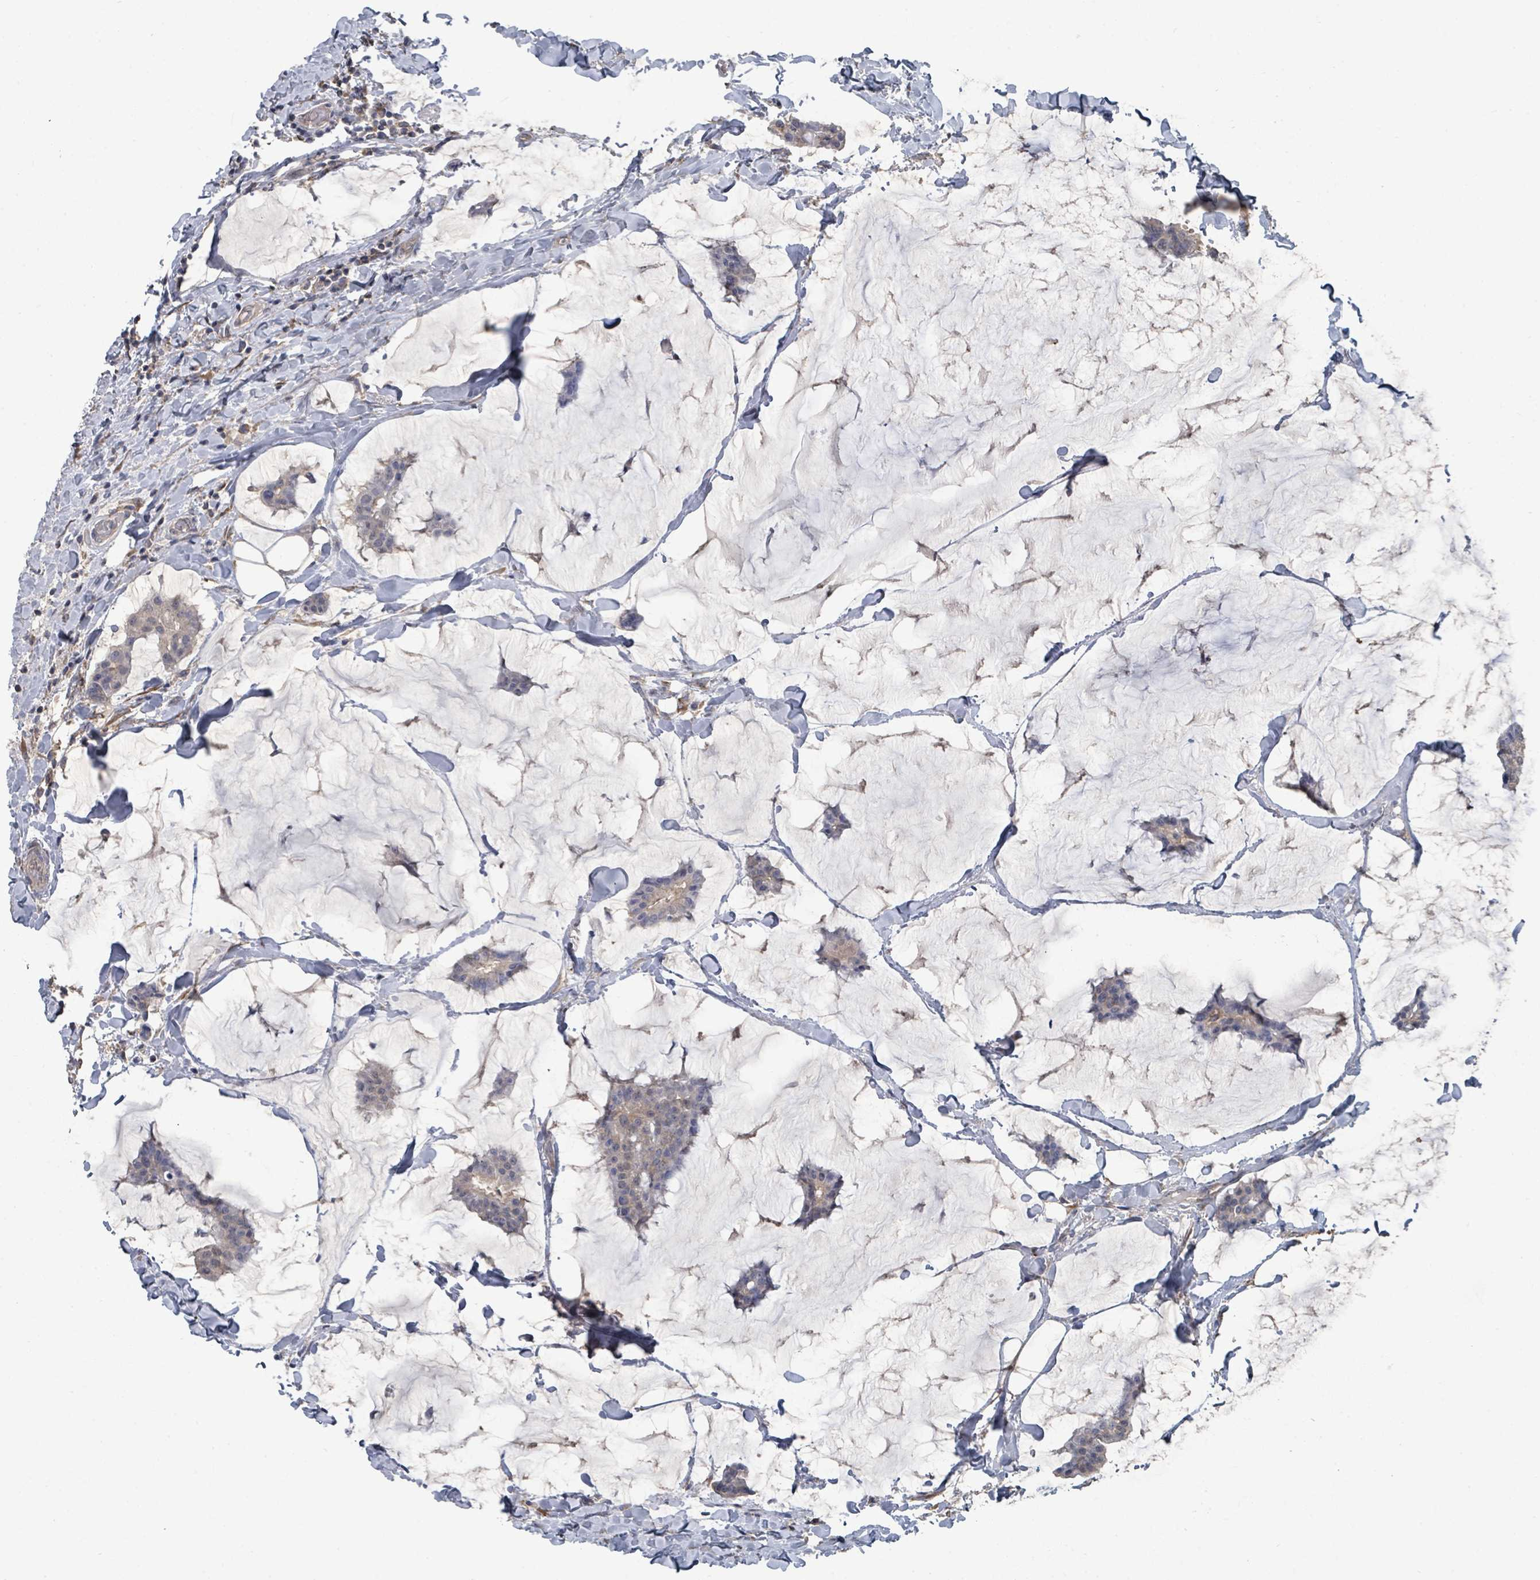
{"staining": {"intensity": "negative", "quantity": "none", "location": "none"}, "tissue": "breast cancer", "cell_type": "Tumor cells", "image_type": "cancer", "snomed": [{"axis": "morphology", "description": "Duct carcinoma"}, {"axis": "topography", "description": "Breast"}], "caption": "This is an immunohistochemistry photomicrograph of human breast cancer. There is no staining in tumor cells.", "gene": "SLC9A7", "patient": {"sex": "female", "age": 93}}